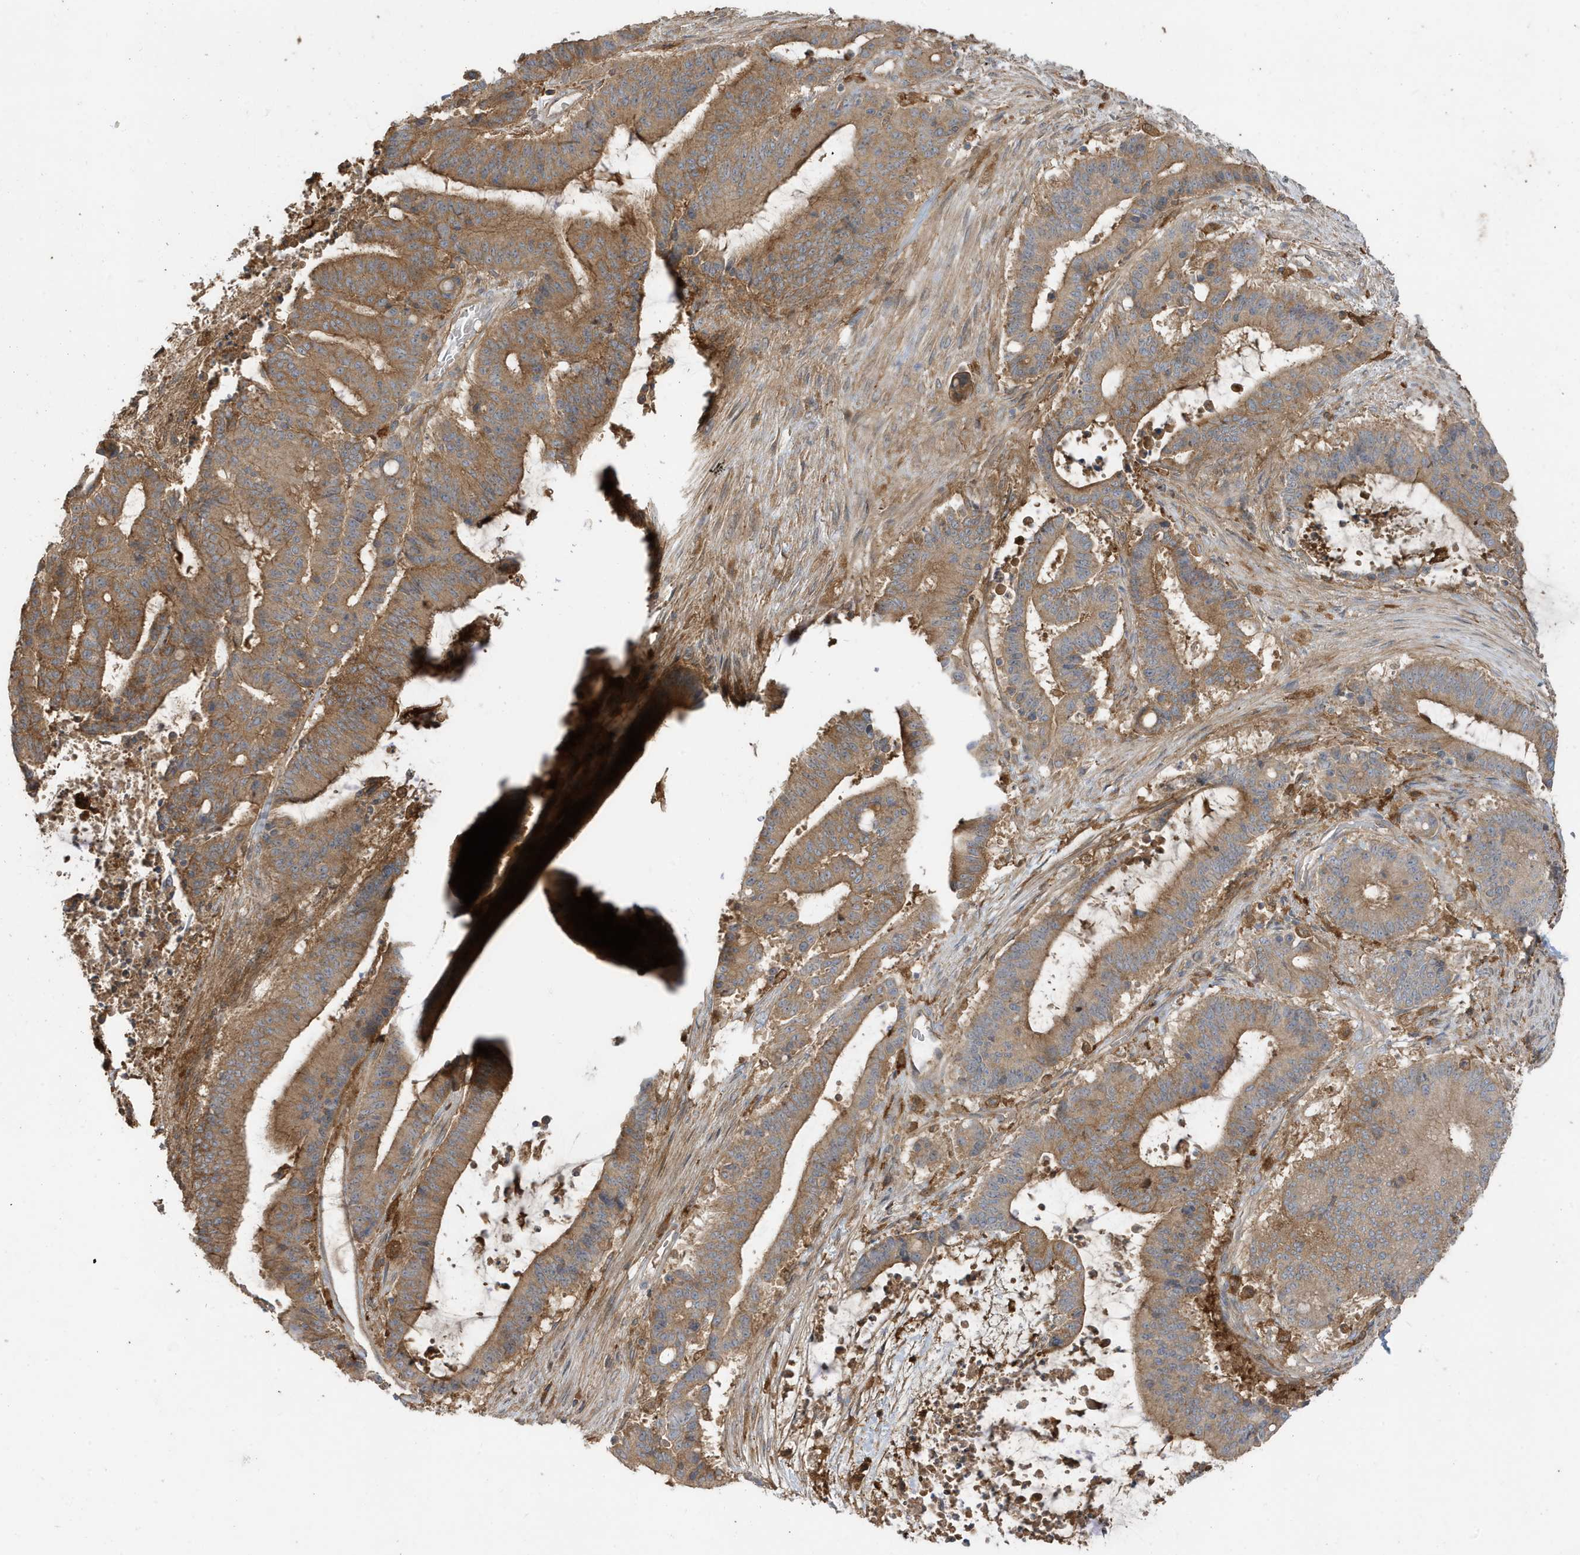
{"staining": {"intensity": "moderate", "quantity": ">75%", "location": "cytoplasmic/membranous"}, "tissue": "liver cancer", "cell_type": "Tumor cells", "image_type": "cancer", "snomed": [{"axis": "morphology", "description": "Normal tissue, NOS"}, {"axis": "morphology", "description": "Cholangiocarcinoma"}, {"axis": "topography", "description": "Liver"}, {"axis": "topography", "description": "Peripheral nerve tissue"}], "caption": "DAB immunohistochemical staining of human liver cancer shows moderate cytoplasmic/membranous protein positivity in about >75% of tumor cells. (DAB (3,3'-diaminobenzidine) IHC, brown staining for protein, blue staining for nuclei).", "gene": "ABTB1", "patient": {"sex": "female", "age": 73}}